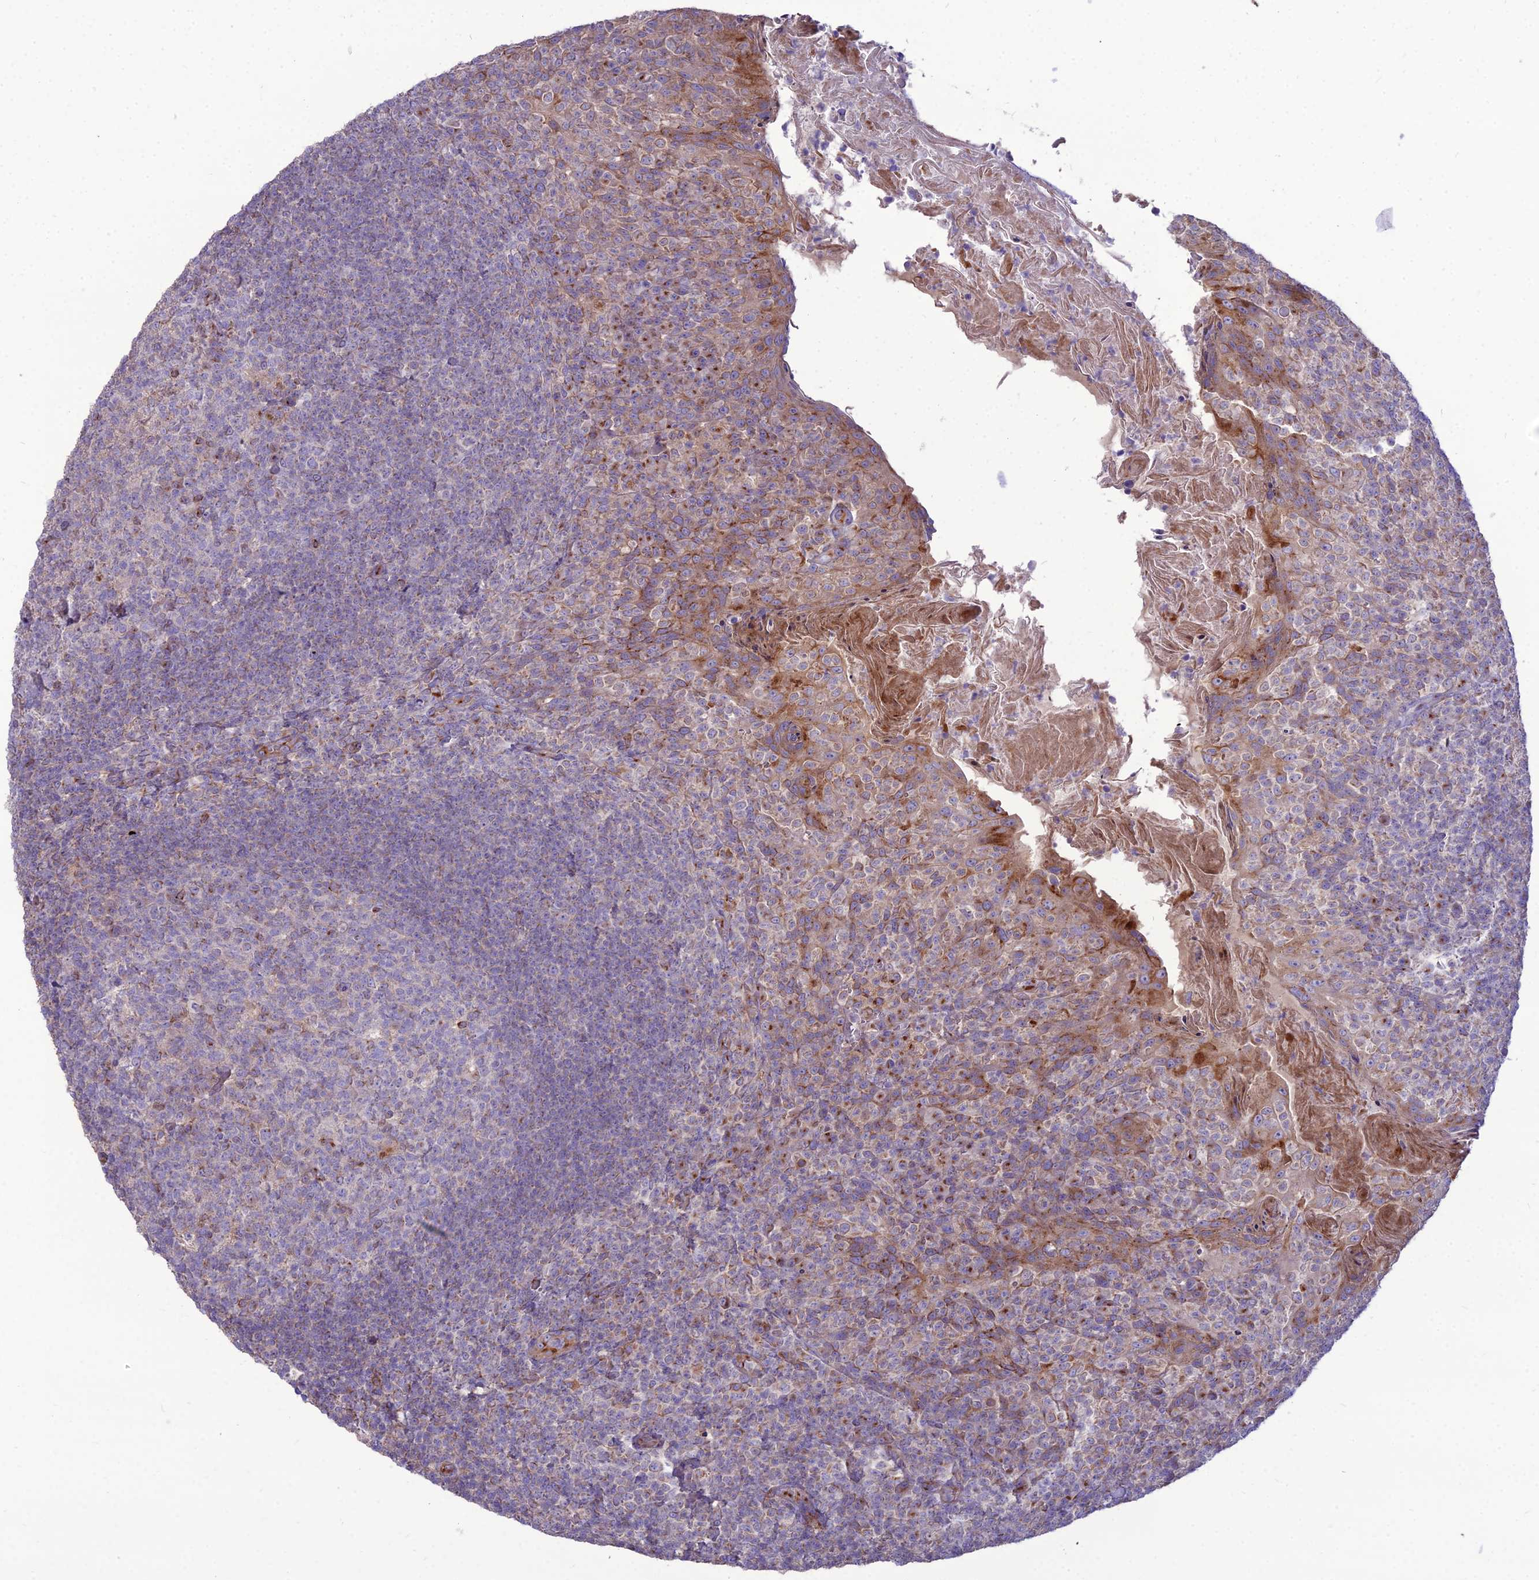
{"staining": {"intensity": "moderate", "quantity": "<25%", "location": "cytoplasmic/membranous"}, "tissue": "tonsil", "cell_type": "Germinal center cells", "image_type": "normal", "snomed": [{"axis": "morphology", "description": "Normal tissue, NOS"}, {"axis": "topography", "description": "Tonsil"}], "caption": "Protein staining demonstrates moderate cytoplasmic/membranous staining in approximately <25% of germinal center cells in normal tonsil.", "gene": "SPRYD7", "patient": {"sex": "female", "age": 10}}